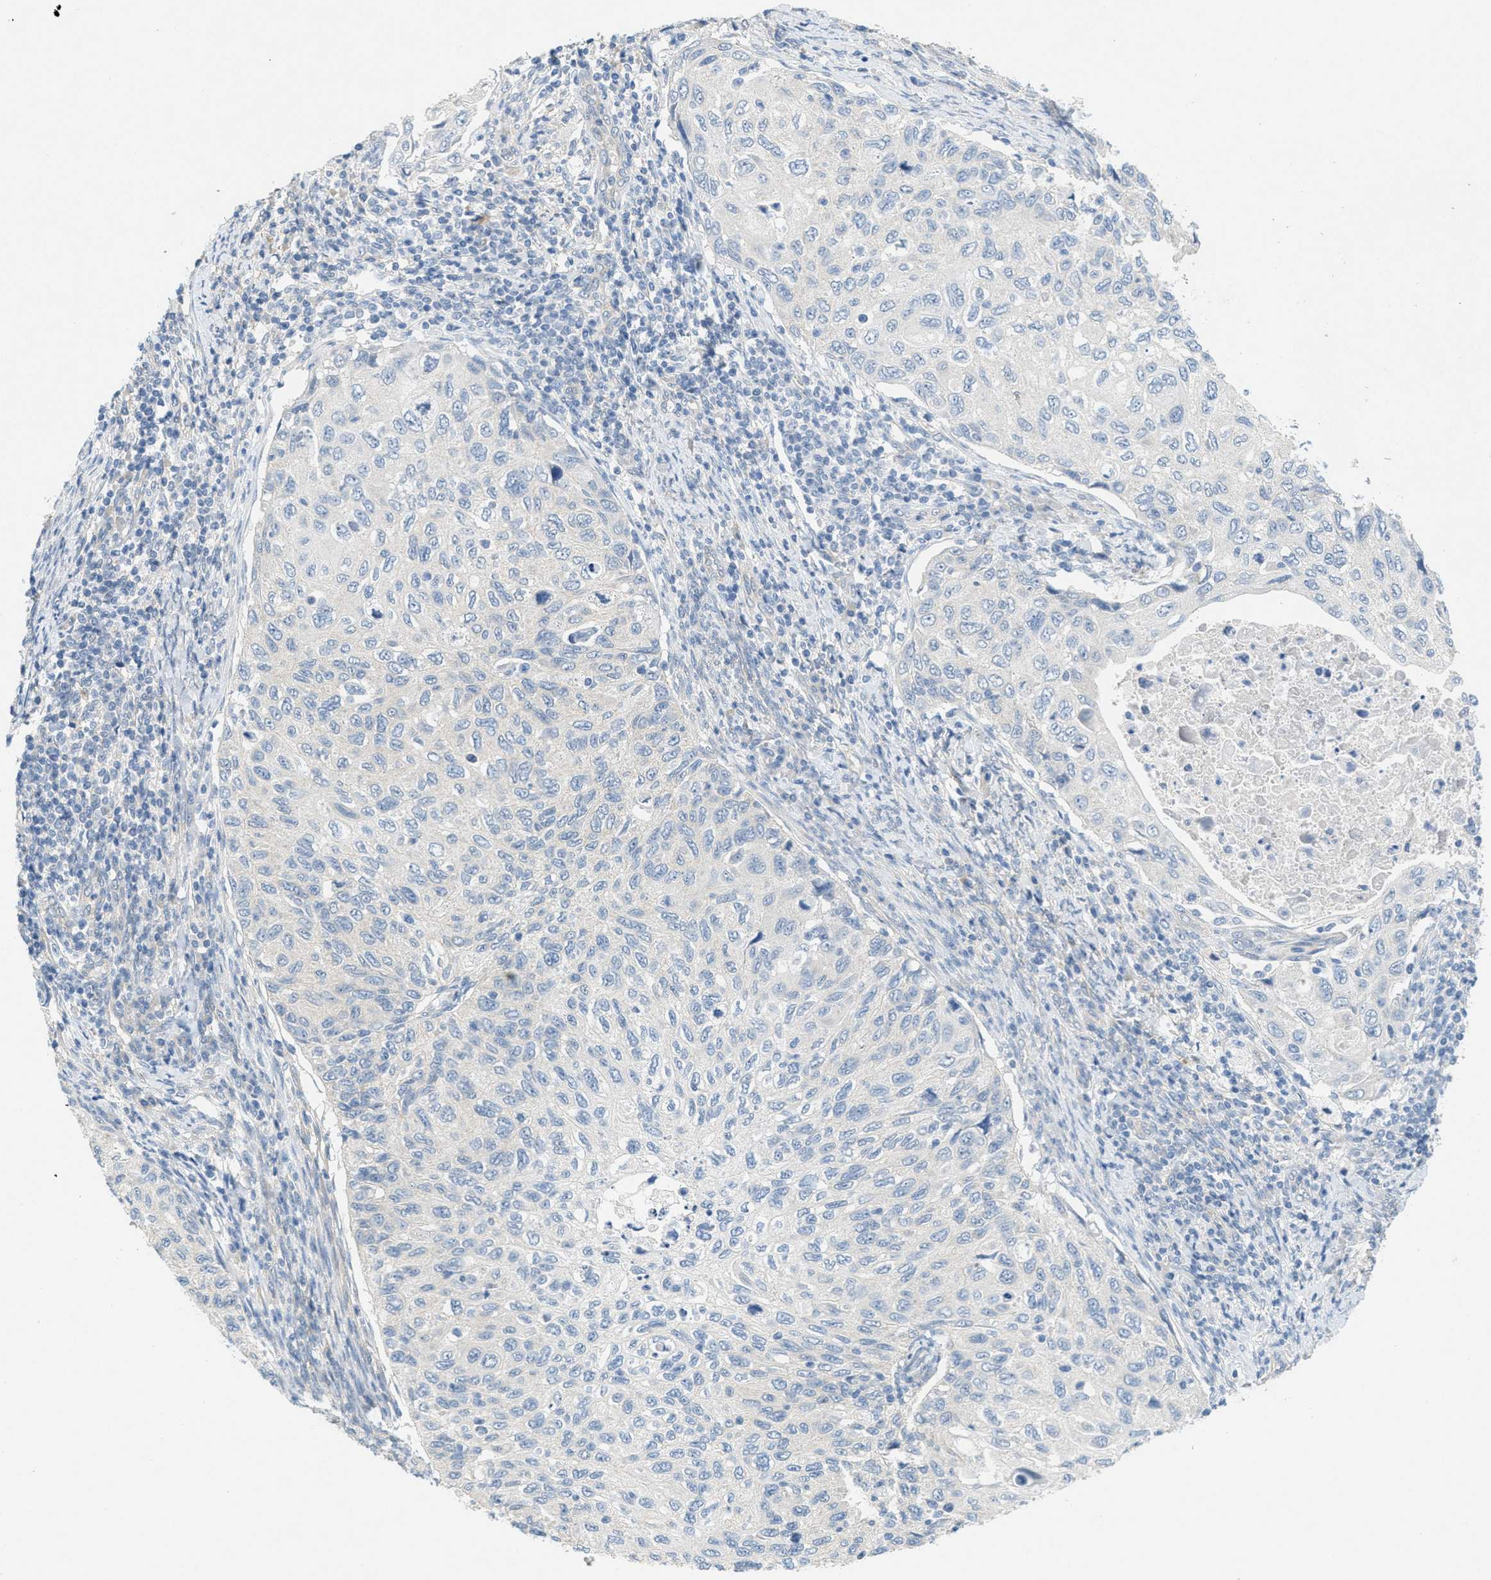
{"staining": {"intensity": "negative", "quantity": "none", "location": "none"}, "tissue": "cervical cancer", "cell_type": "Tumor cells", "image_type": "cancer", "snomed": [{"axis": "morphology", "description": "Squamous cell carcinoma, NOS"}, {"axis": "topography", "description": "Cervix"}], "caption": "Cervical cancer (squamous cell carcinoma) was stained to show a protein in brown. There is no significant expression in tumor cells.", "gene": "ZFYVE9", "patient": {"sex": "female", "age": 70}}